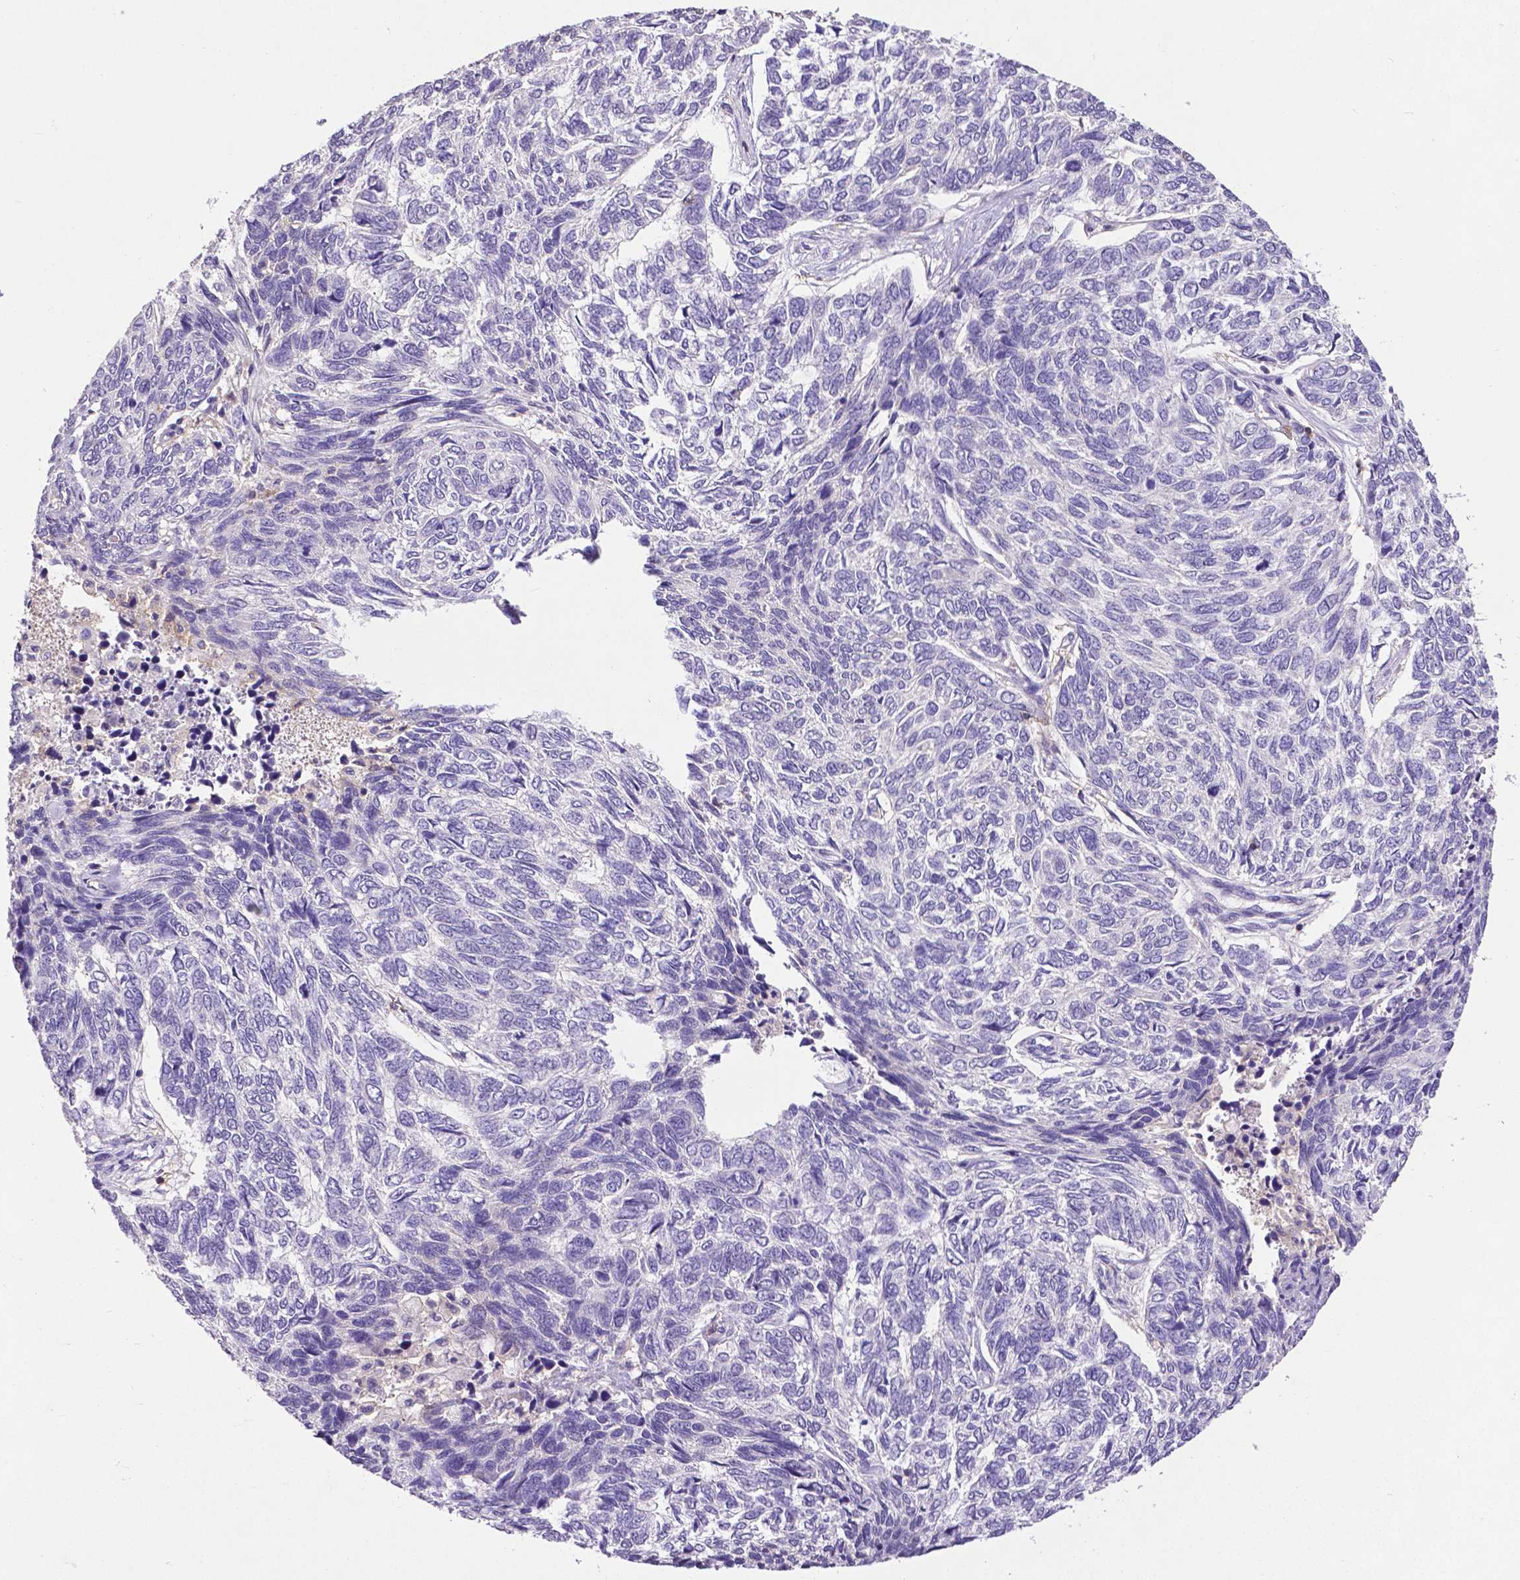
{"staining": {"intensity": "negative", "quantity": "none", "location": "none"}, "tissue": "skin cancer", "cell_type": "Tumor cells", "image_type": "cancer", "snomed": [{"axis": "morphology", "description": "Basal cell carcinoma"}, {"axis": "topography", "description": "Skin"}], "caption": "An IHC image of basal cell carcinoma (skin) is shown. There is no staining in tumor cells of basal cell carcinoma (skin).", "gene": "CD4", "patient": {"sex": "female", "age": 65}}